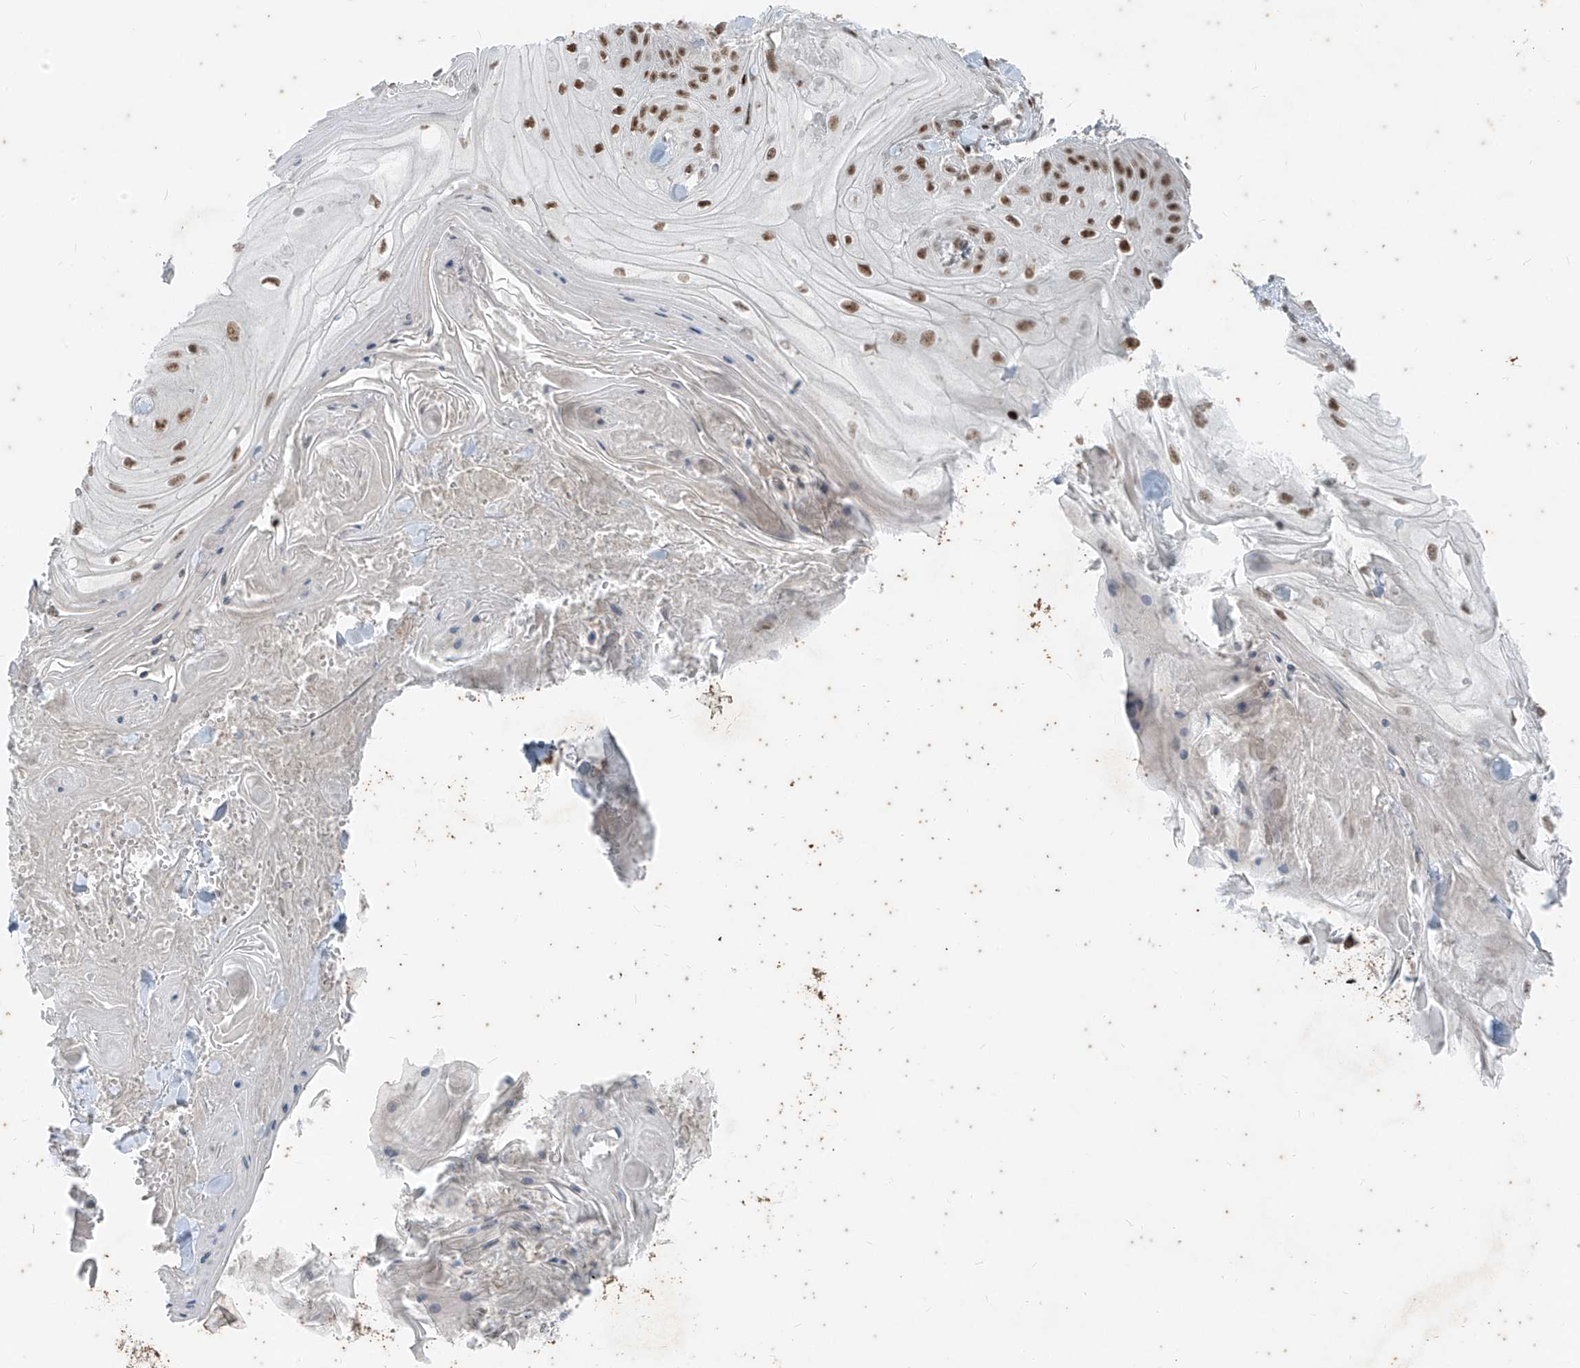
{"staining": {"intensity": "moderate", "quantity": ">75%", "location": "nuclear"}, "tissue": "skin cancer", "cell_type": "Tumor cells", "image_type": "cancer", "snomed": [{"axis": "morphology", "description": "Squamous cell carcinoma, NOS"}, {"axis": "topography", "description": "Skin"}], "caption": "IHC (DAB (3,3'-diaminobenzidine)) staining of skin squamous cell carcinoma displays moderate nuclear protein positivity in approximately >75% of tumor cells. (Stains: DAB (3,3'-diaminobenzidine) in brown, nuclei in blue, Microscopy: brightfield microscopy at high magnification).", "gene": "ZNF354B", "patient": {"sex": "male", "age": 74}}